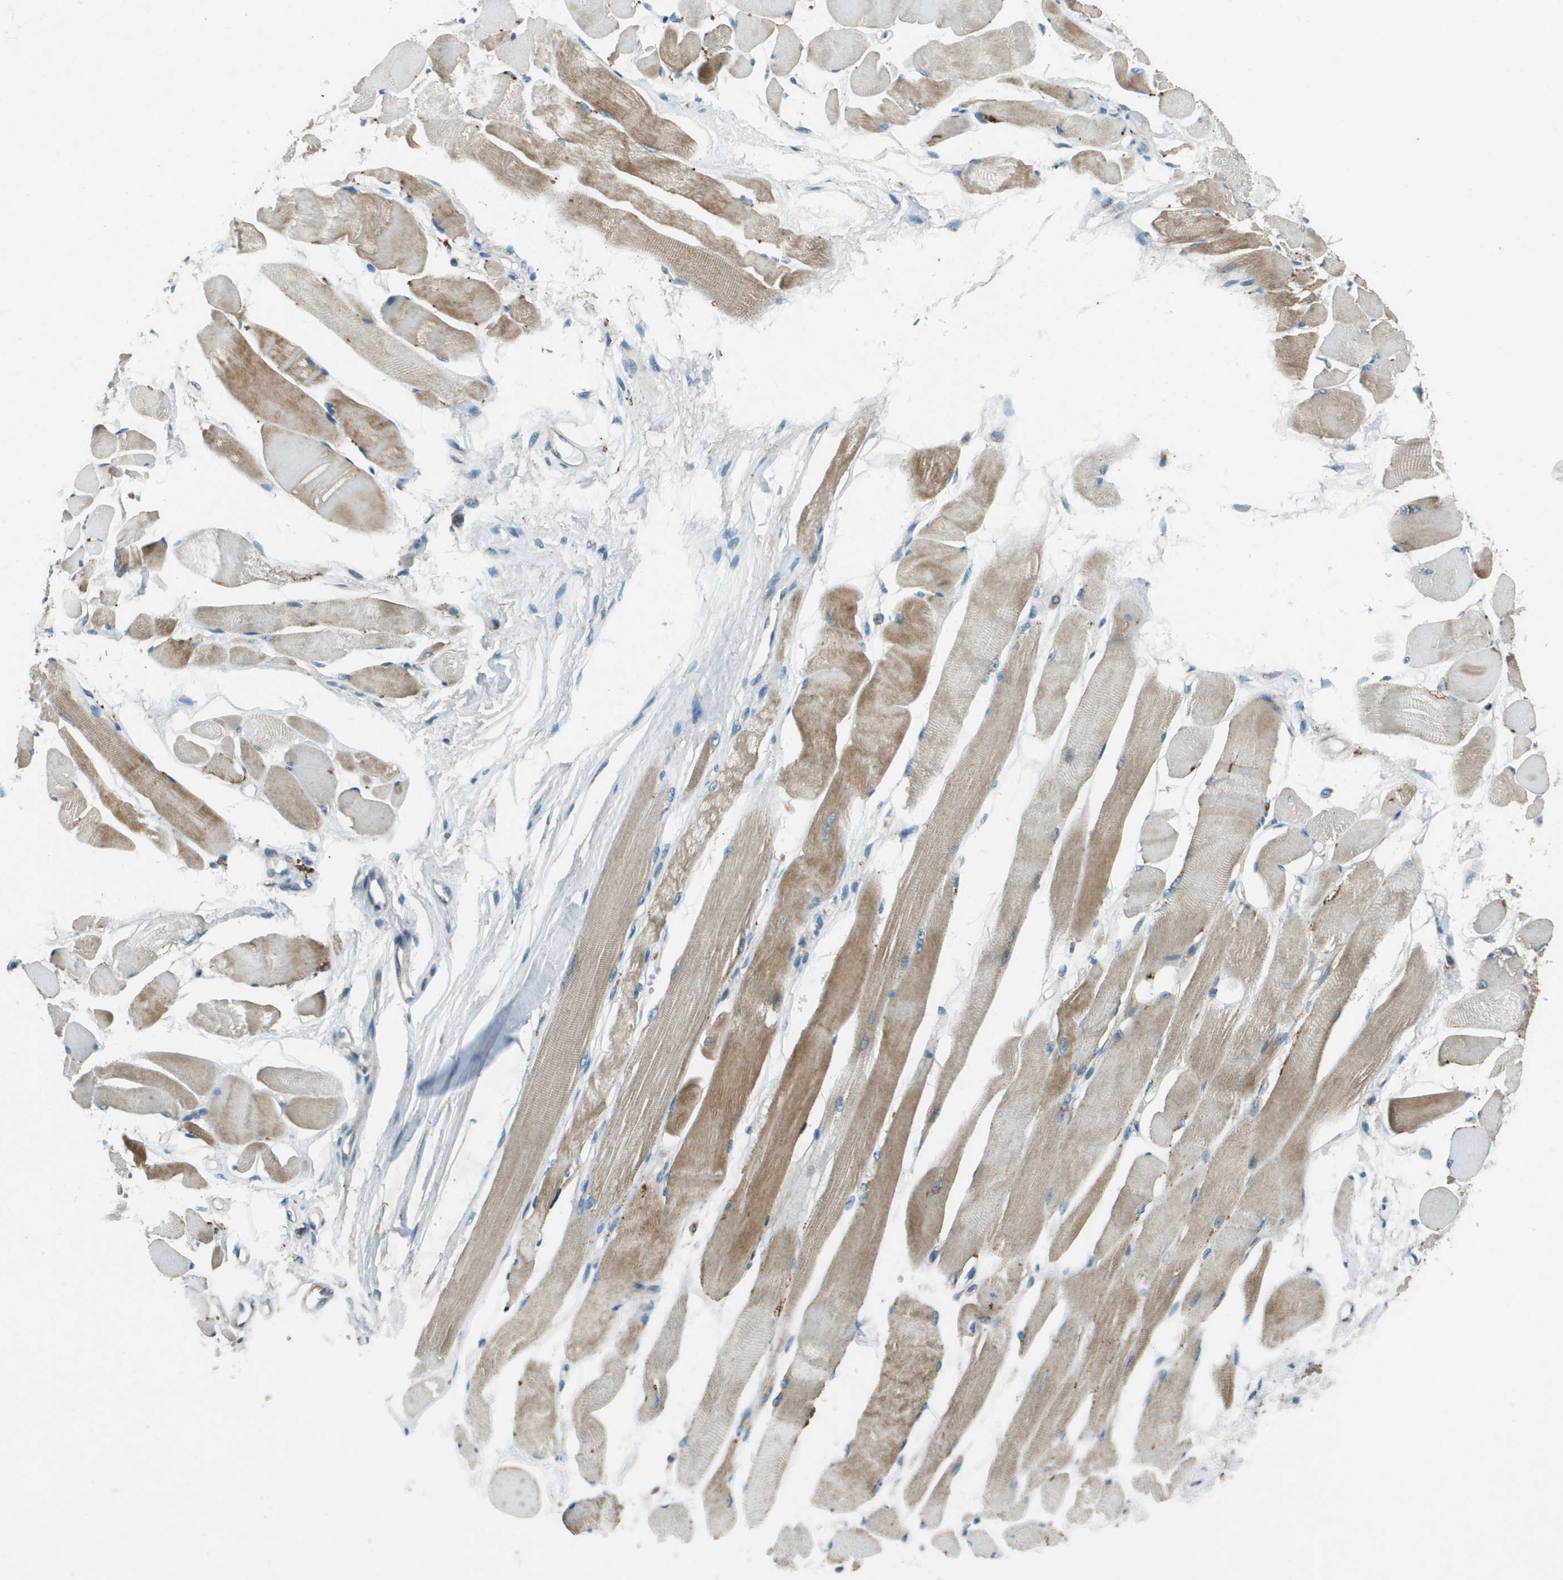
{"staining": {"intensity": "moderate", "quantity": ">75%", "location": "cytoplasmic/membranous"}, "tissue": "skeletal muscle", "cell_type": "Myocytes", "image_type": "normal", "snomed": [{"axis": "morphology", "description": "Normal tissue, NOS"}, {"axis": "topography", "description": "Skeletal muscle"}, {"axis": "topography", "description": "Peripheral nerve tissue"}], "caption": "An IHC histopathology image of benign tissue is shown. Protein staining in brown highlights moderate cytoplasmic/membranous positivity in skeletal muscle within myocytes.", "gene": "MIGA1", "patient": {"sex": "female", "age": 84}}